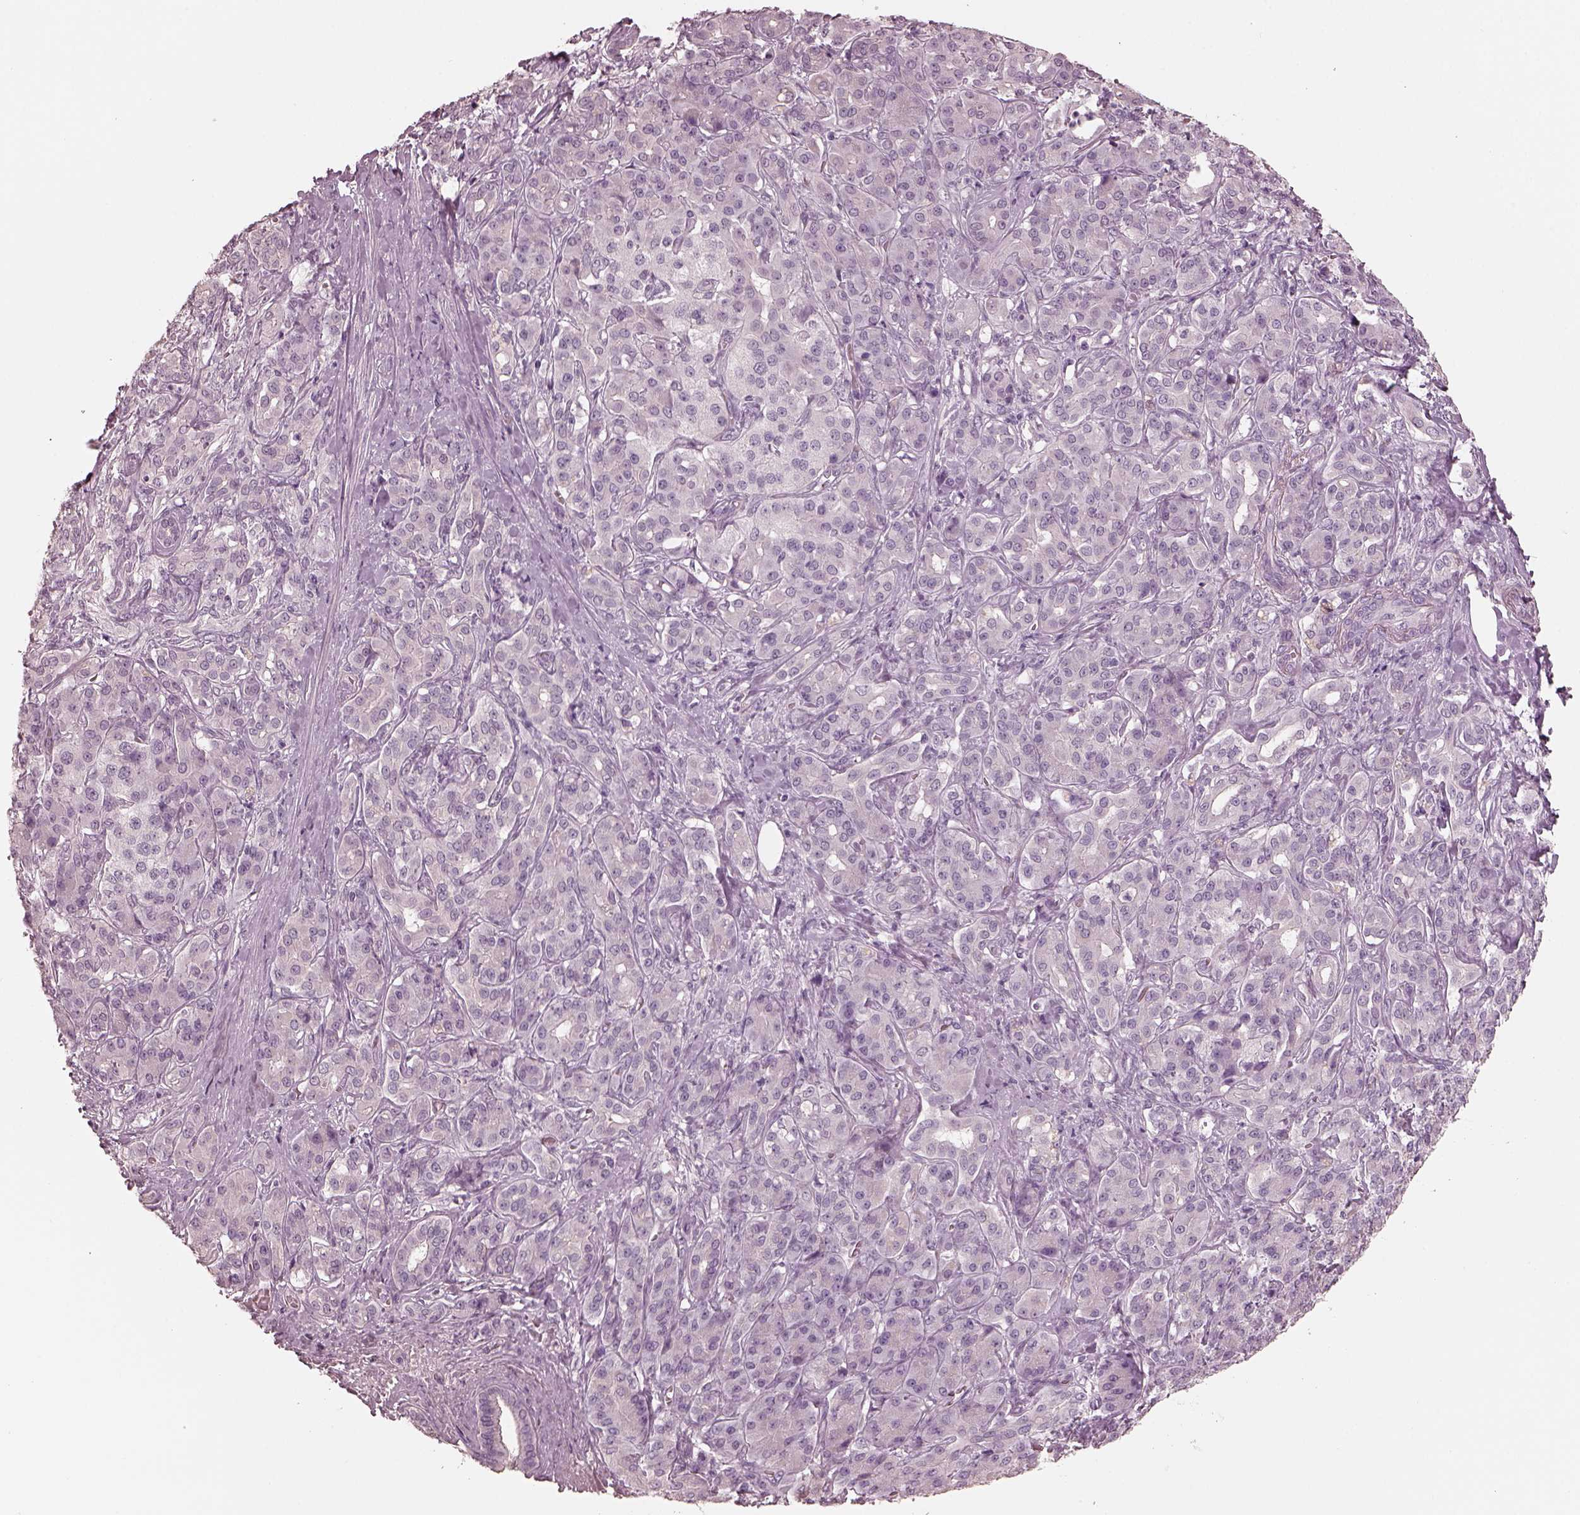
{"staining": {"intensity": "negative", "quantity": "none", "location": "none"}, "tissue": "pancreatic cancer", "cell_type": "Tumor cells", "image_type": "cancer", "snomed": [{"axis": "morphology", "description": "Normal tissue, NOS"}, {"axis": "morphology", "description": "Inflammation, NOS"}, {"axis": "morphology", "description": "Adenocarcinoma, NOS"}, {"axis": "topography", "description": "Pancreas"}], "caption": "The photomicrograph demonstrates no staining of tumor cells in pancreatic cancer (adenocarcinoma). (DAB immunohistochemistry (IHC) visualized using brightfield microscopy, high magnification).", "gene": "OPTC", "patient": {"sex": "male", "age": 57}}